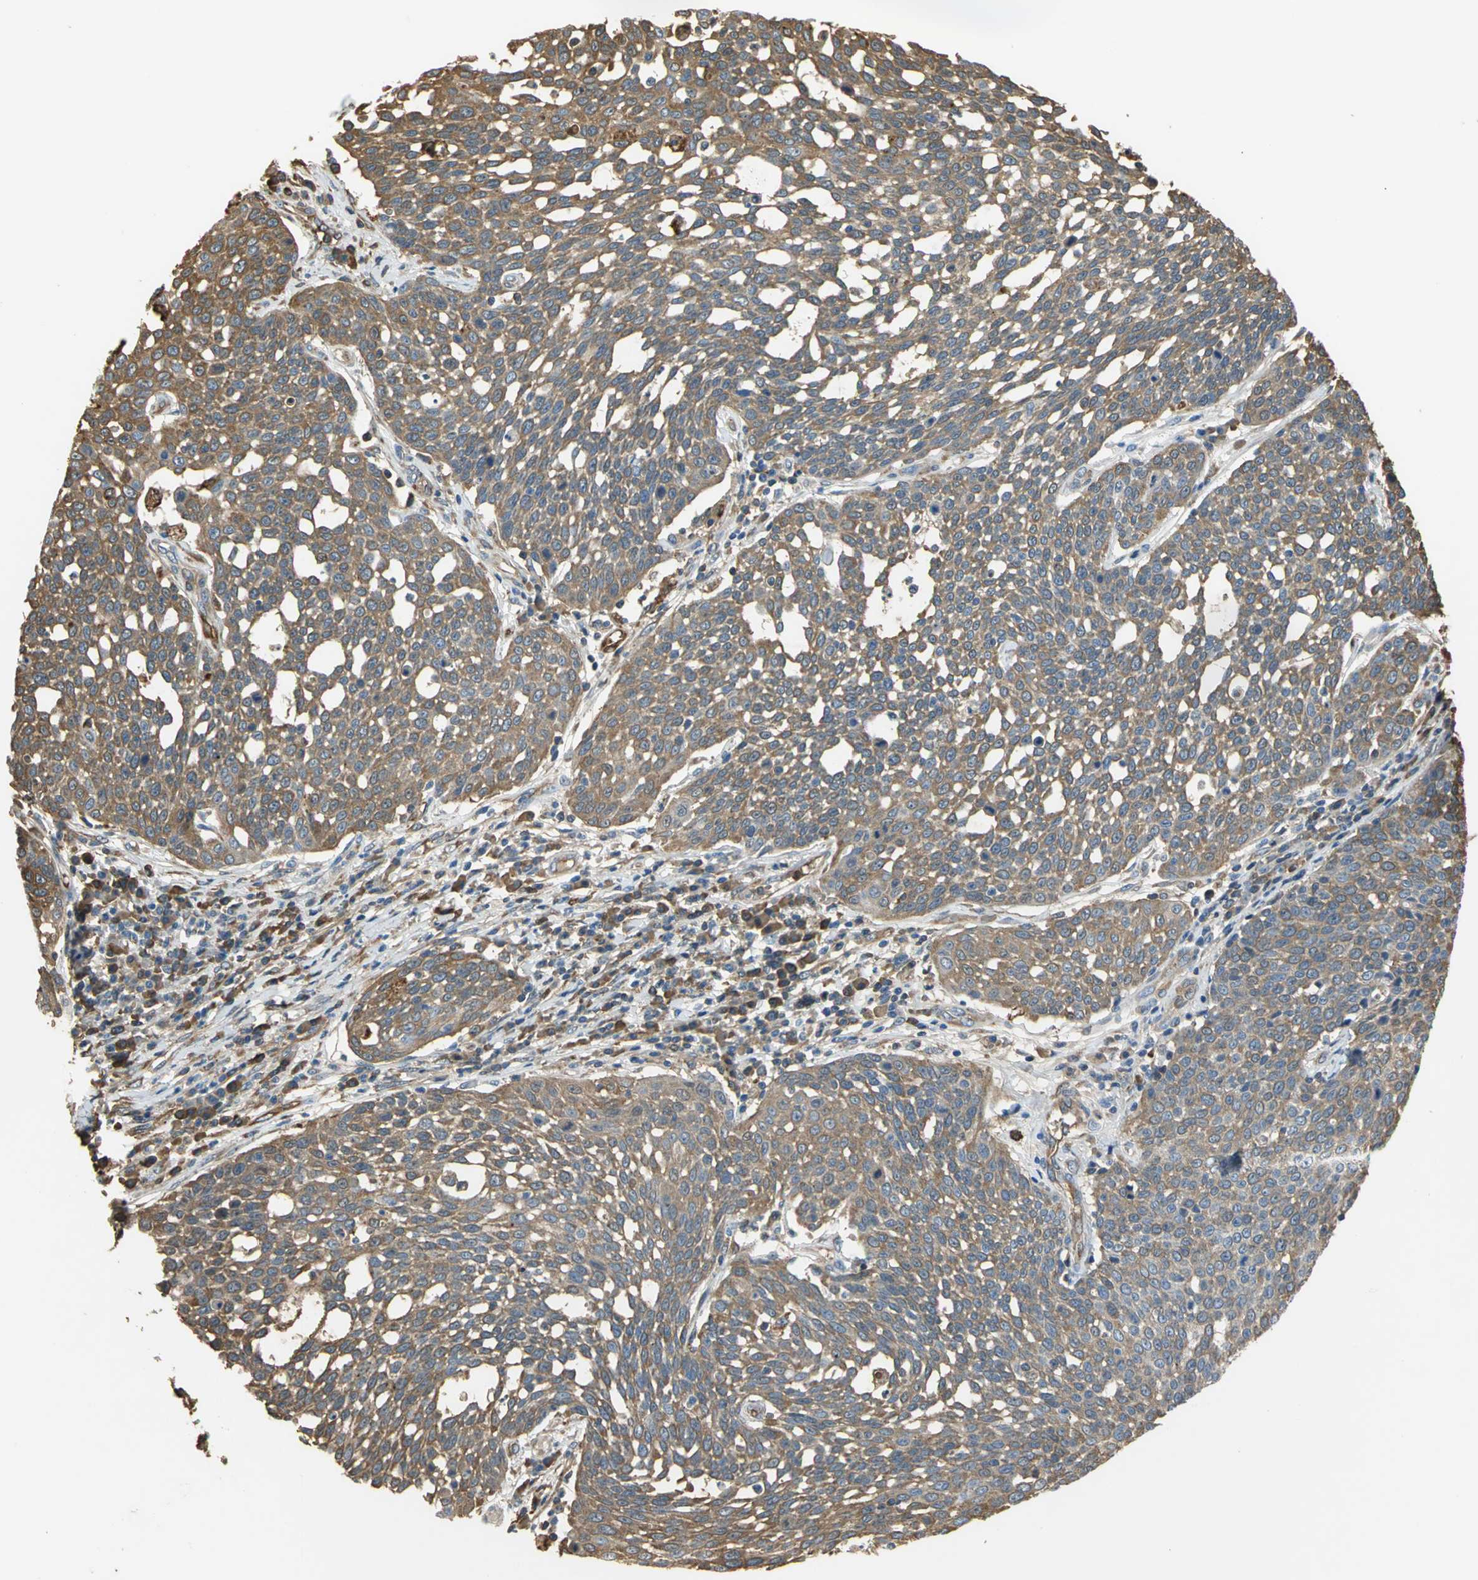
{"staining": {"intensity": "strong", "quantity": ">75%", "location": "cytoplasmic/membranous"}, "tissue": "cervical cancer", "cell_type": "Tumor cells", "image_type": "cancer", "snomed": [{"axis": "morphology", "description": "Squamous cell carcinoma, NOS"}, {"axis": "topography", "description": "Cervix"}], "caption": "Squamous cell carcinoma (cervical) stained for a protein (brown) demonstrates strong cytoplasmic/membranous positive positivity in approximately >75% of tumor cells.", "gene": "TREM1", "patient": {"sex": "female", "age": 34}}